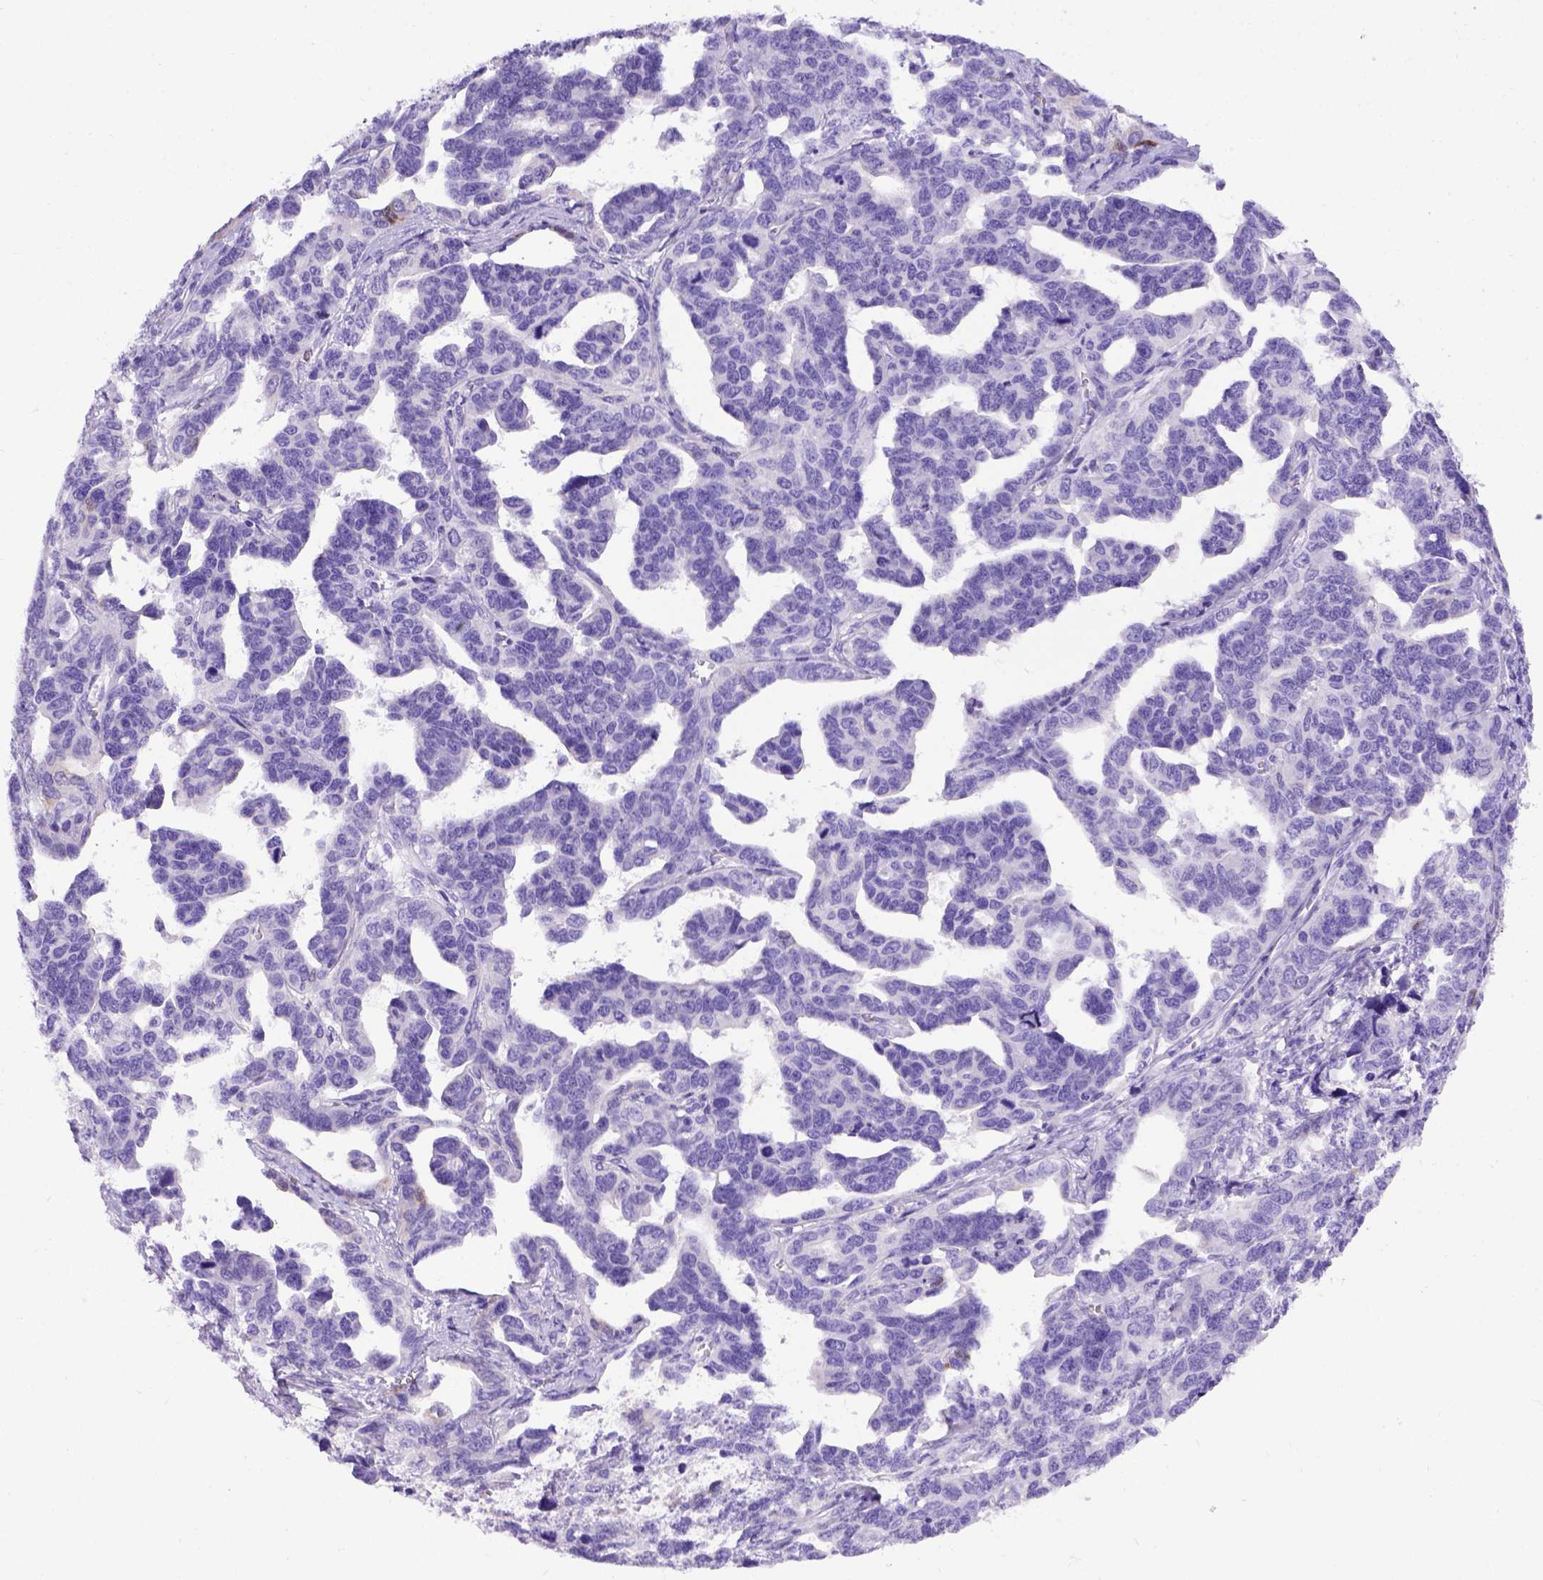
{"staining": {"intensity": "negative", "quantity": "none", "location": "none"}, "tissue": "ovarian cancer", "cell_type": "Tumor cells", "image_type": "cancer", "snomed": [{"axis": "morphology", "description": "Cystadenocarcinoma, serous, NOS"}, {"axis": "topography", "description": "Ovary"}], "caption": "DAB (3,3'-diaminobenzidine) immunohistochemical staining of ovarian cancer (serous cystadenocarcinoma) reveals no significant positivity in tumor cells.", "gene": "PTGES", "patient": {"sex": "female", "age": 69}}